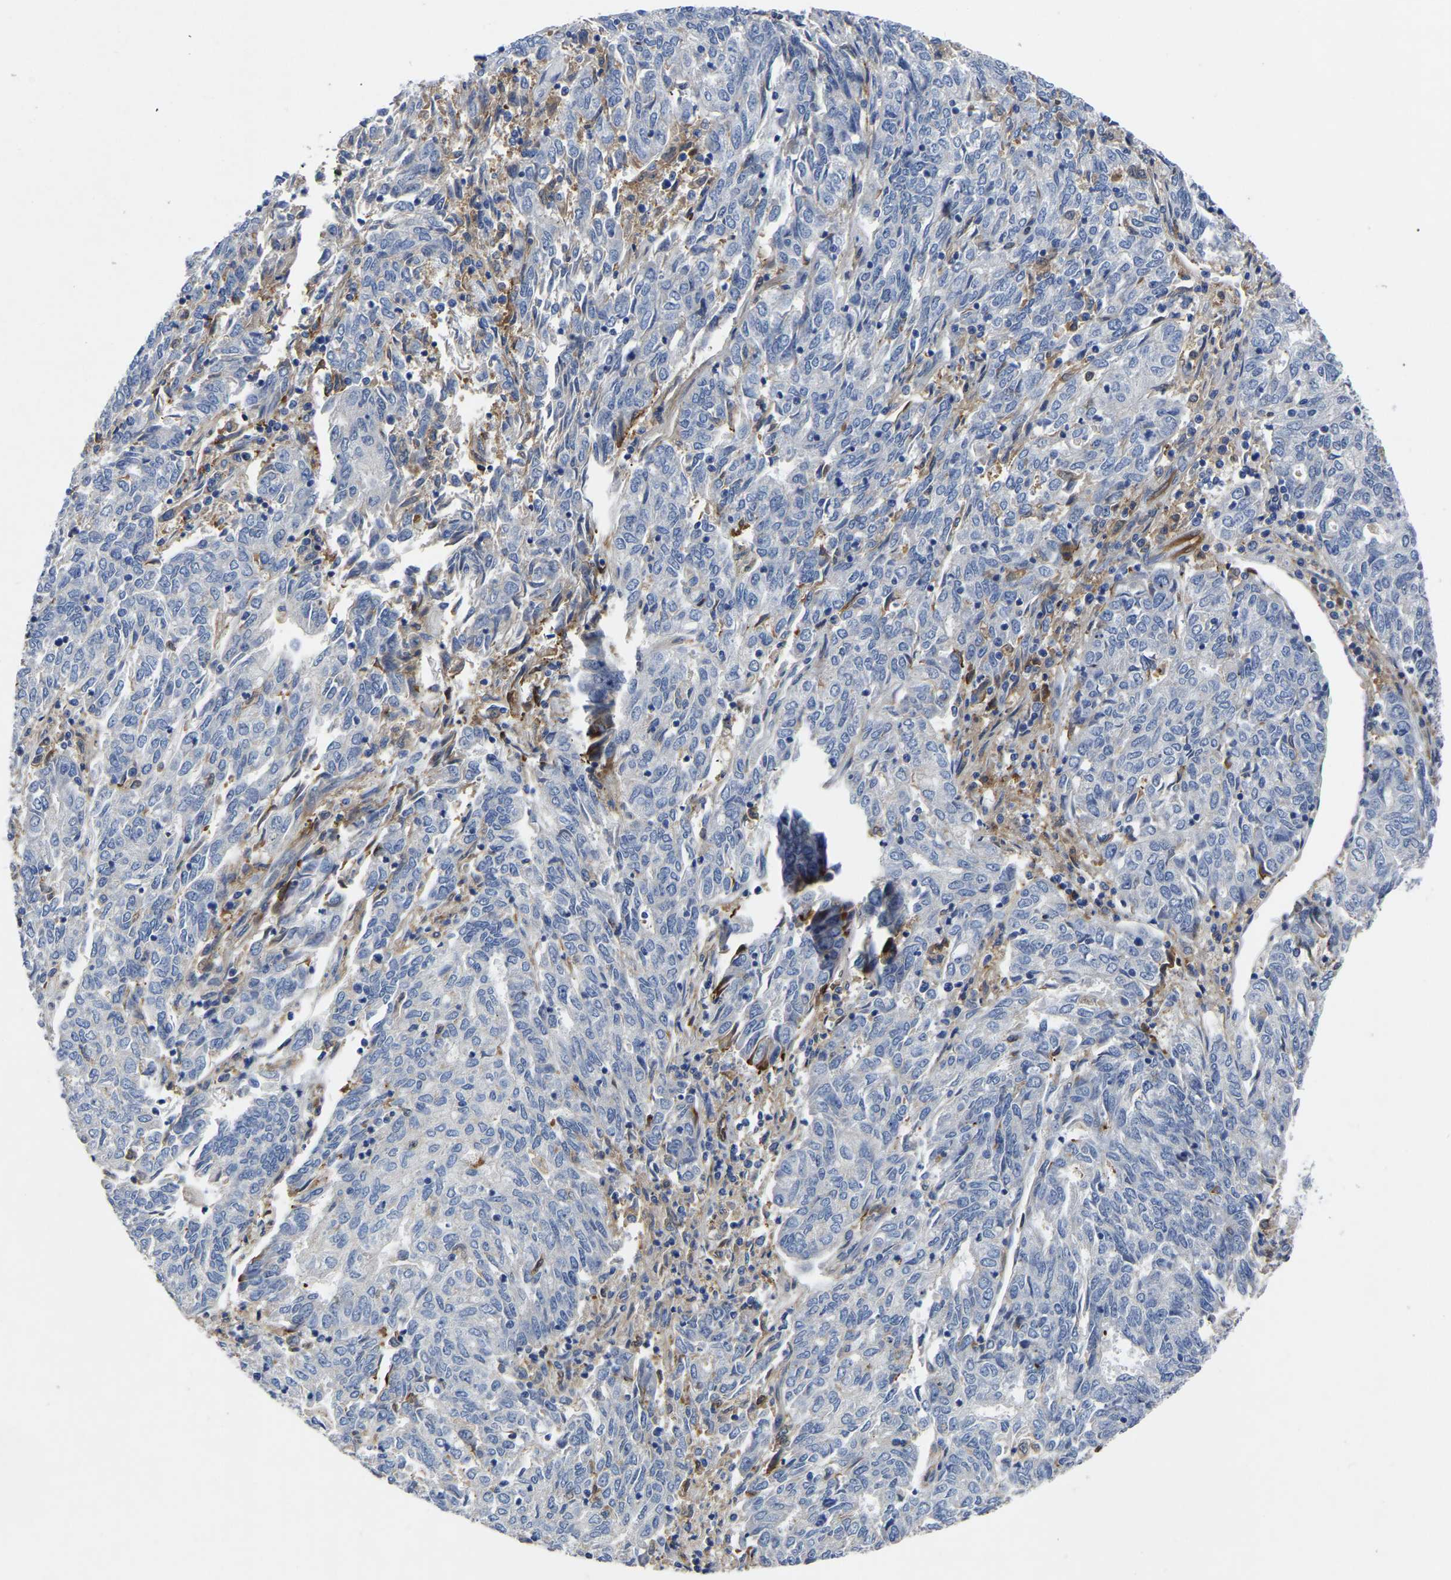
{"staining": {"intensity": "negative", "quantity": "none", "location": "none"}, "tissue": "endometrial cancer", "cell_type": "Tumor cells", "image_type": "cancer", "snomed": [{"axis": "morphology", "description": "Adenocarcinoma, NOS"}, {"axis": "topography", "description": "Endometrium"}], "caption": "IHC image of neoplastic tissue: human endometrial cancer stained with DAB shows no significant protein positivity in tumor cells. The staining was performed using DAB to visualize the protein expression in brown, while the nuclei were stained in blue with hematoxylin (Magnification: 20x).", "gene": "ATG2B", "patient": {"sex": "female", "age": 80}}